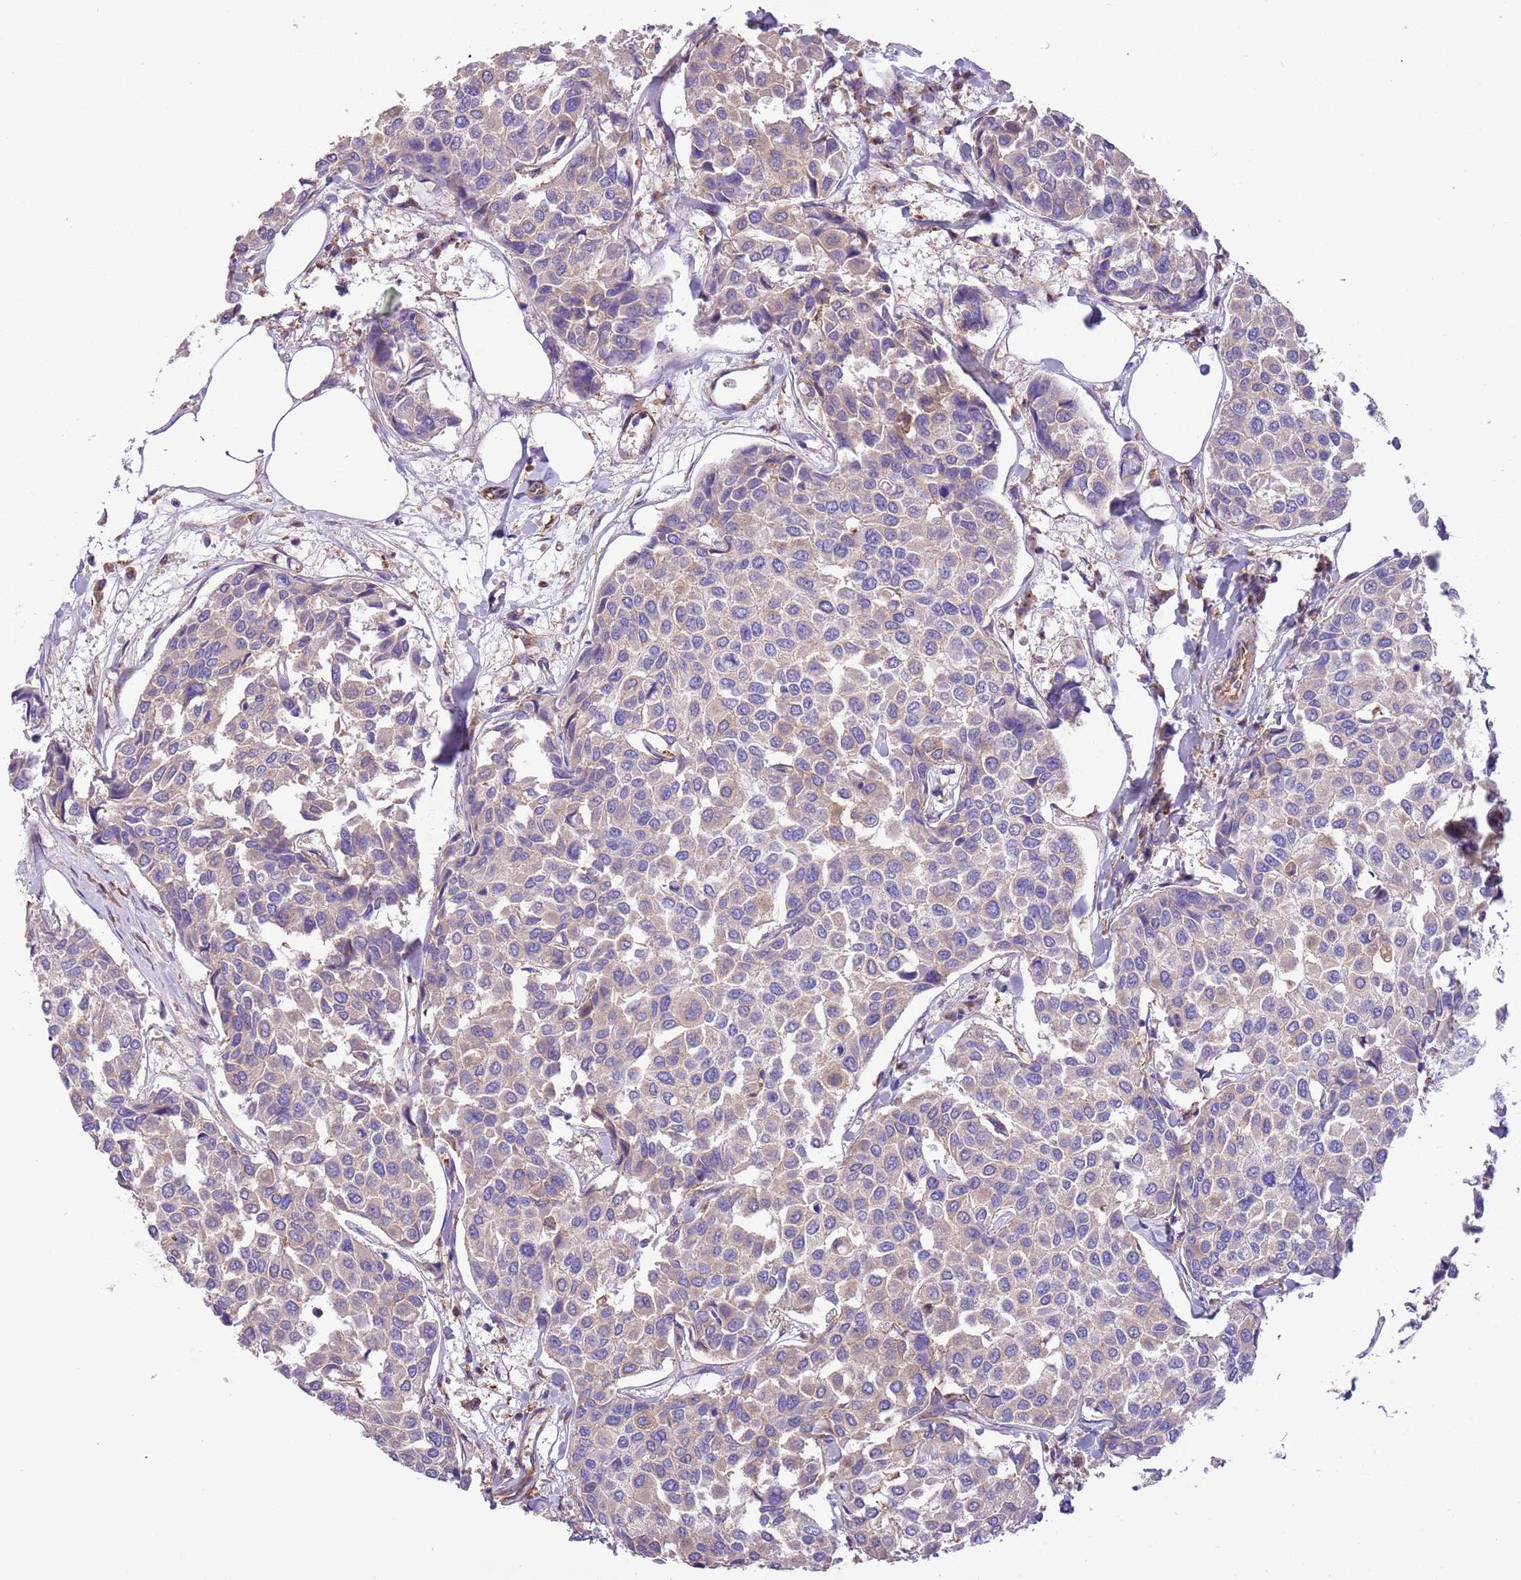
{"staining": {"intensity": "weak", "quantity": "<25%", "location": "cytoplasmic/membranous"}, "tissue": "breast cancer", "cell_type": "Tumor cells", "image_type": "cancer", "snomed": [{"axis": "morphology", "description": "Duct carcinoma"}, {"axis": "topography", "description": "Breast"}], "caption": "Photomicrograph shows no significant protein staining in tumor cells of infiltrating ductal carcinoma (breast).", "gene": "NAALADL1", "patient": {"sex": "female", "age": 55}}